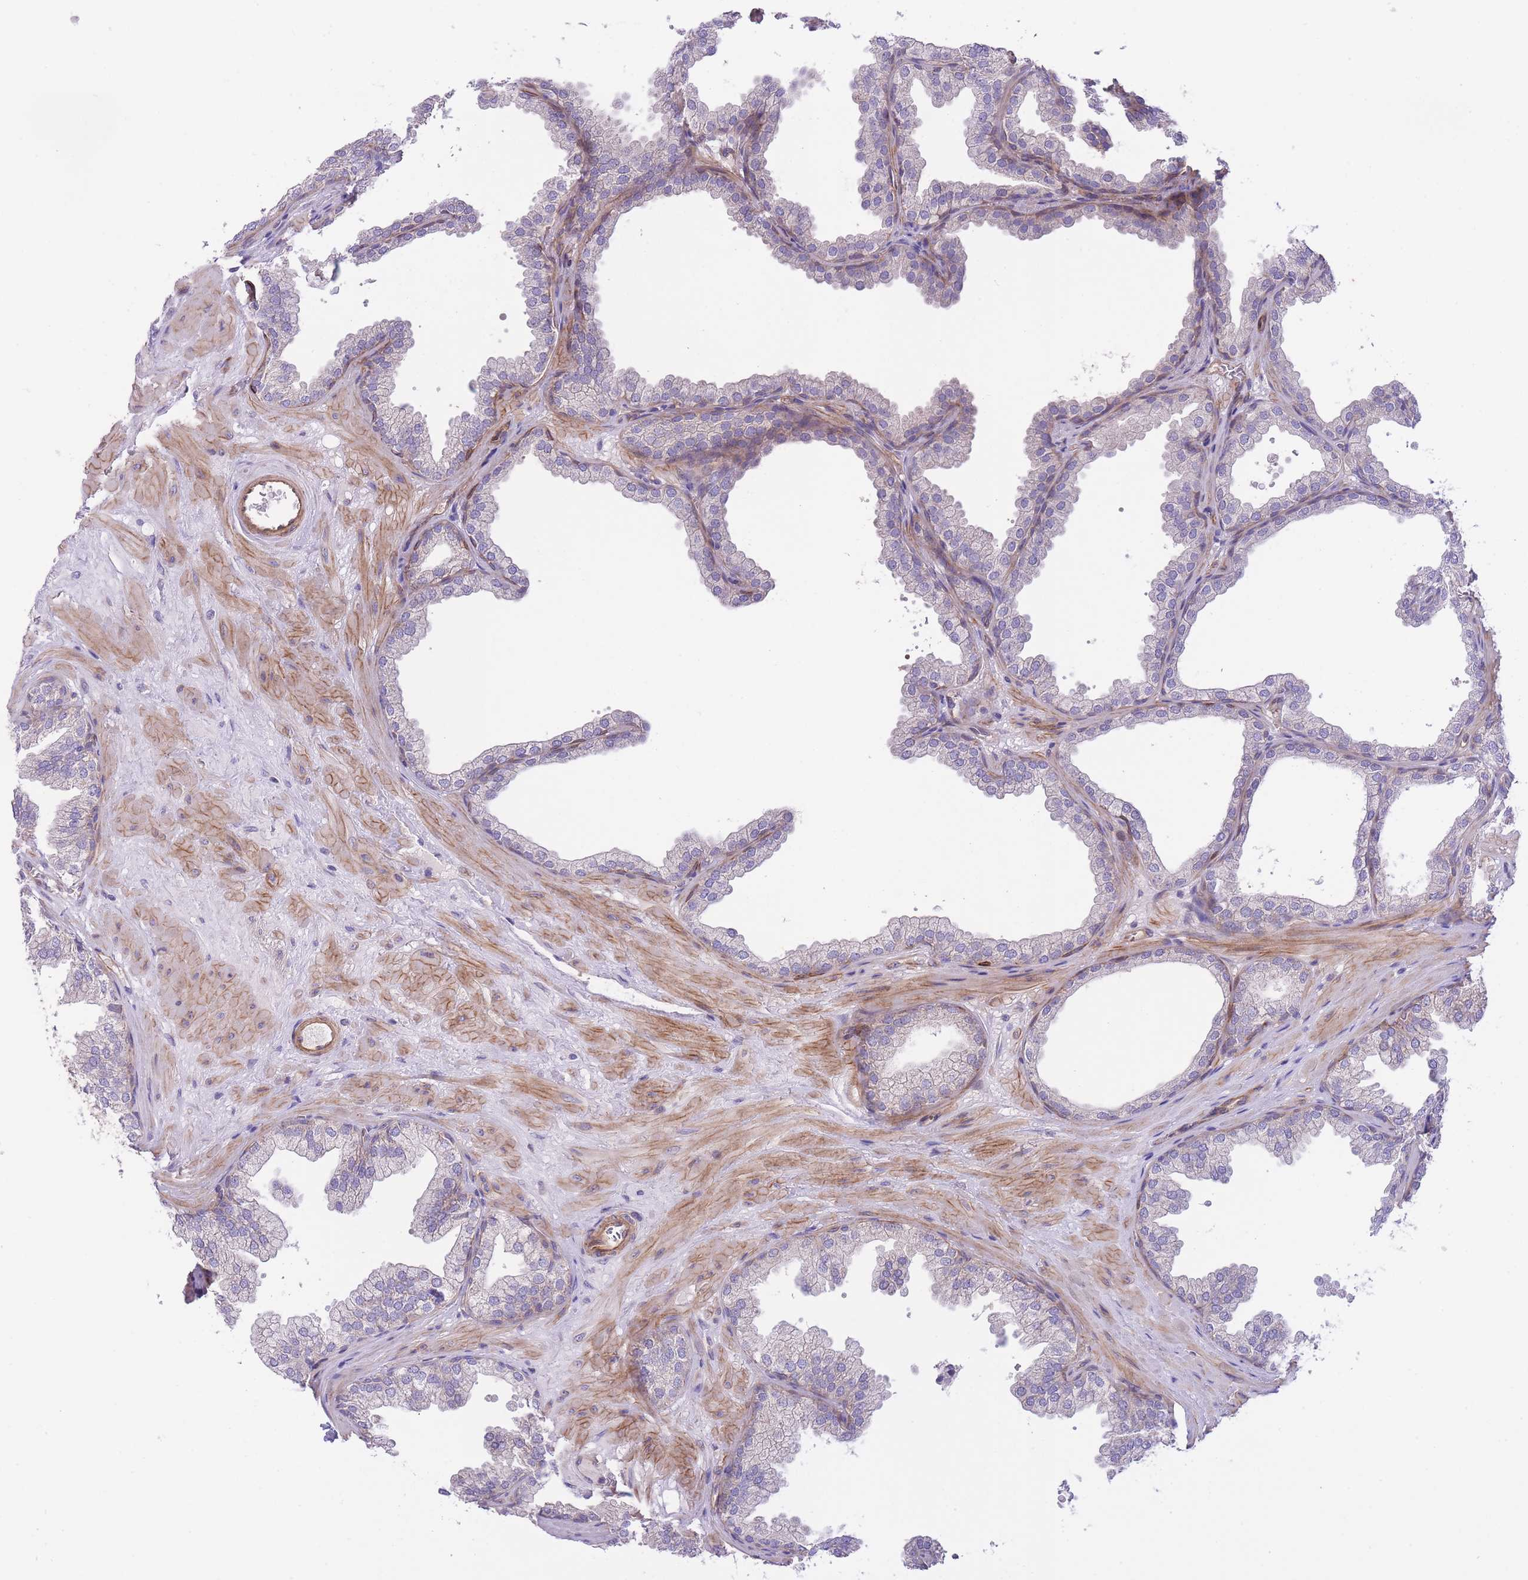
{"staining": {"intensity": "moderate", "quantity": "<25%", "location": "cytoplasmic/membranous"}, "tissue": "prostate", "cell_type": "Glandular cells", "image_type": "normal", "snomed": [{"axis": "morphology", "description": "Normal tissue, NOS"}, {"axis": "topography", "description": "Prostate"}], "caption": "Prostate stained for a protein exhibits moderate cytoplasmic/membranous positivity in glandular cells.", "gene": "CHAC1", "patient": {"sex": "male", "age": 37}}